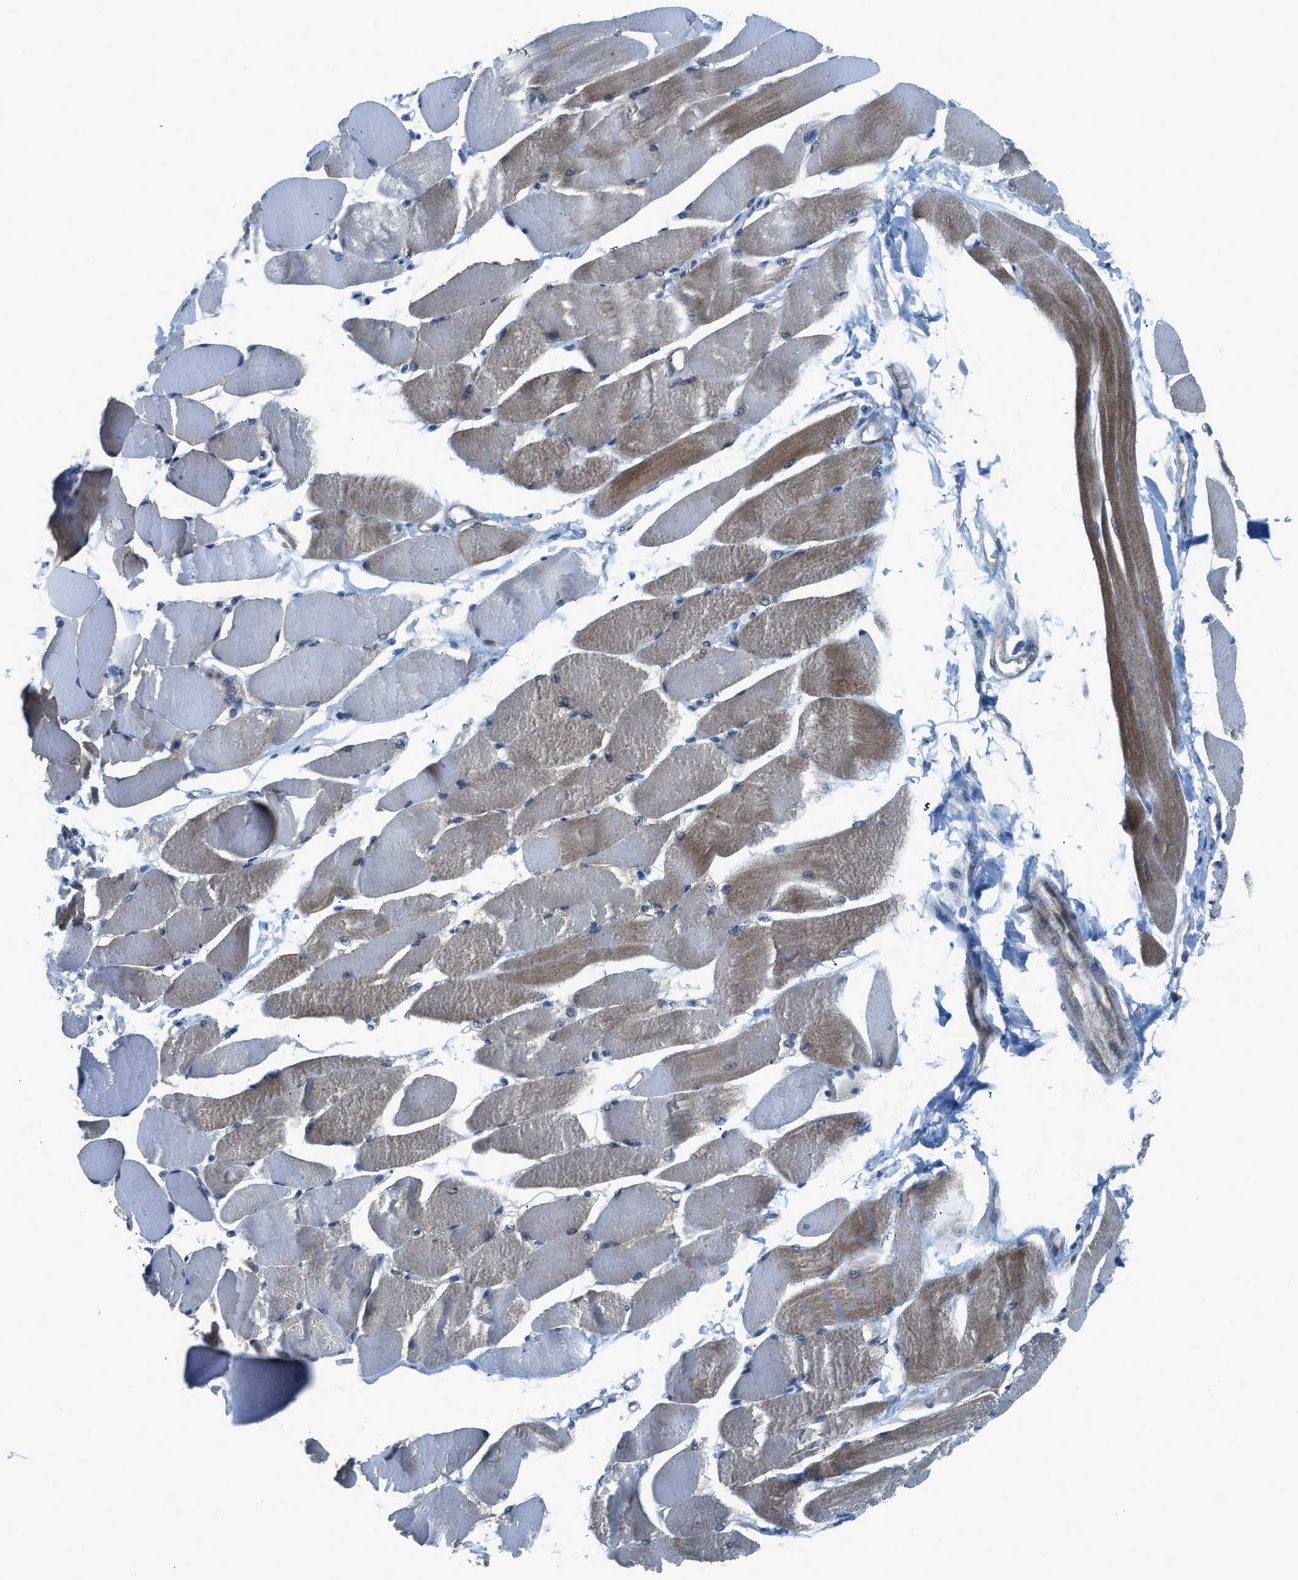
{"staining": {"intensity": "moderate", "quantity": ">75%", "location": "cytoplasmic/membranous"}, "tissue": "skeletal muscle", "cell_type": "Myocytes", "image_type": "normal", "snomed": [{"axis": "morphology", "description": "Normal tissue, NOS"}, {"axis": "topography", "description": "Skeletal muscle"}, {"axis": "topography", "description": "Peripheral nerve tissue"}], "caption": "Skeletal muscle stained for a protein reveals moderate cytoplasmic/membranous positivity in myocytes. The protein is stained brown, and the nuclei are stained in blue (DAB IHC with brightfield microscopy, high magnification).", "gene": "PRKN", "patient": {"sex": "female", "age": 84}}